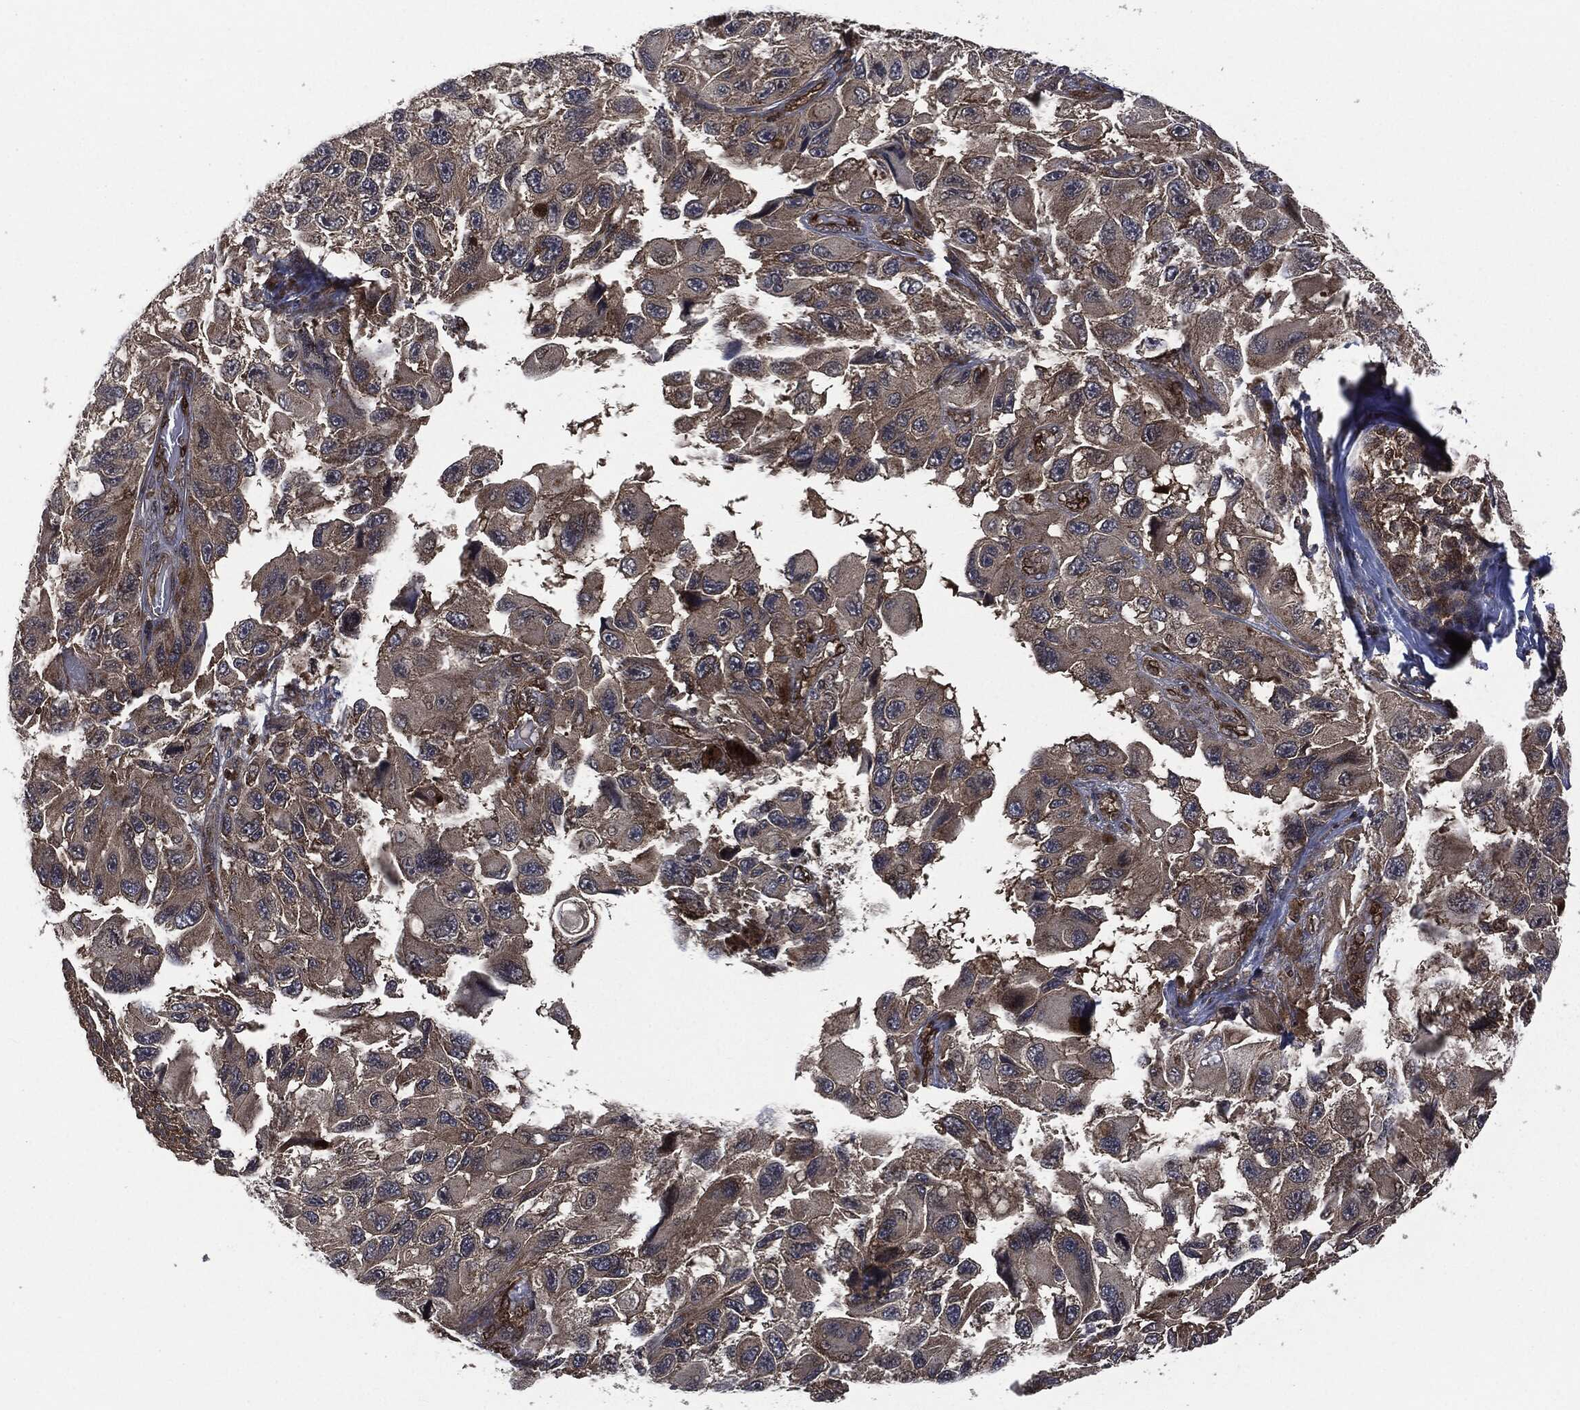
{"staining": {"intensity": "moderate", "quantity": "<25%", "location": "cytoplasmic/membranous"}, "tissue": "melanoma", "cell_type": "Tumor cells", "image_type": "cancer", "snomed": [{"axis": "morphology", "description": "Malignant melanoma, NOS"}, {"axis": "topography", "description": "Skin"}], "caption": "Approximately <25% of tumor cells in melanoma display moderate cytoplasmic/membranous protein staining as visualized by brown immunohistochemical staining.", "gene": "HRAS", "patient": {"sex": "female", "age": 73}}